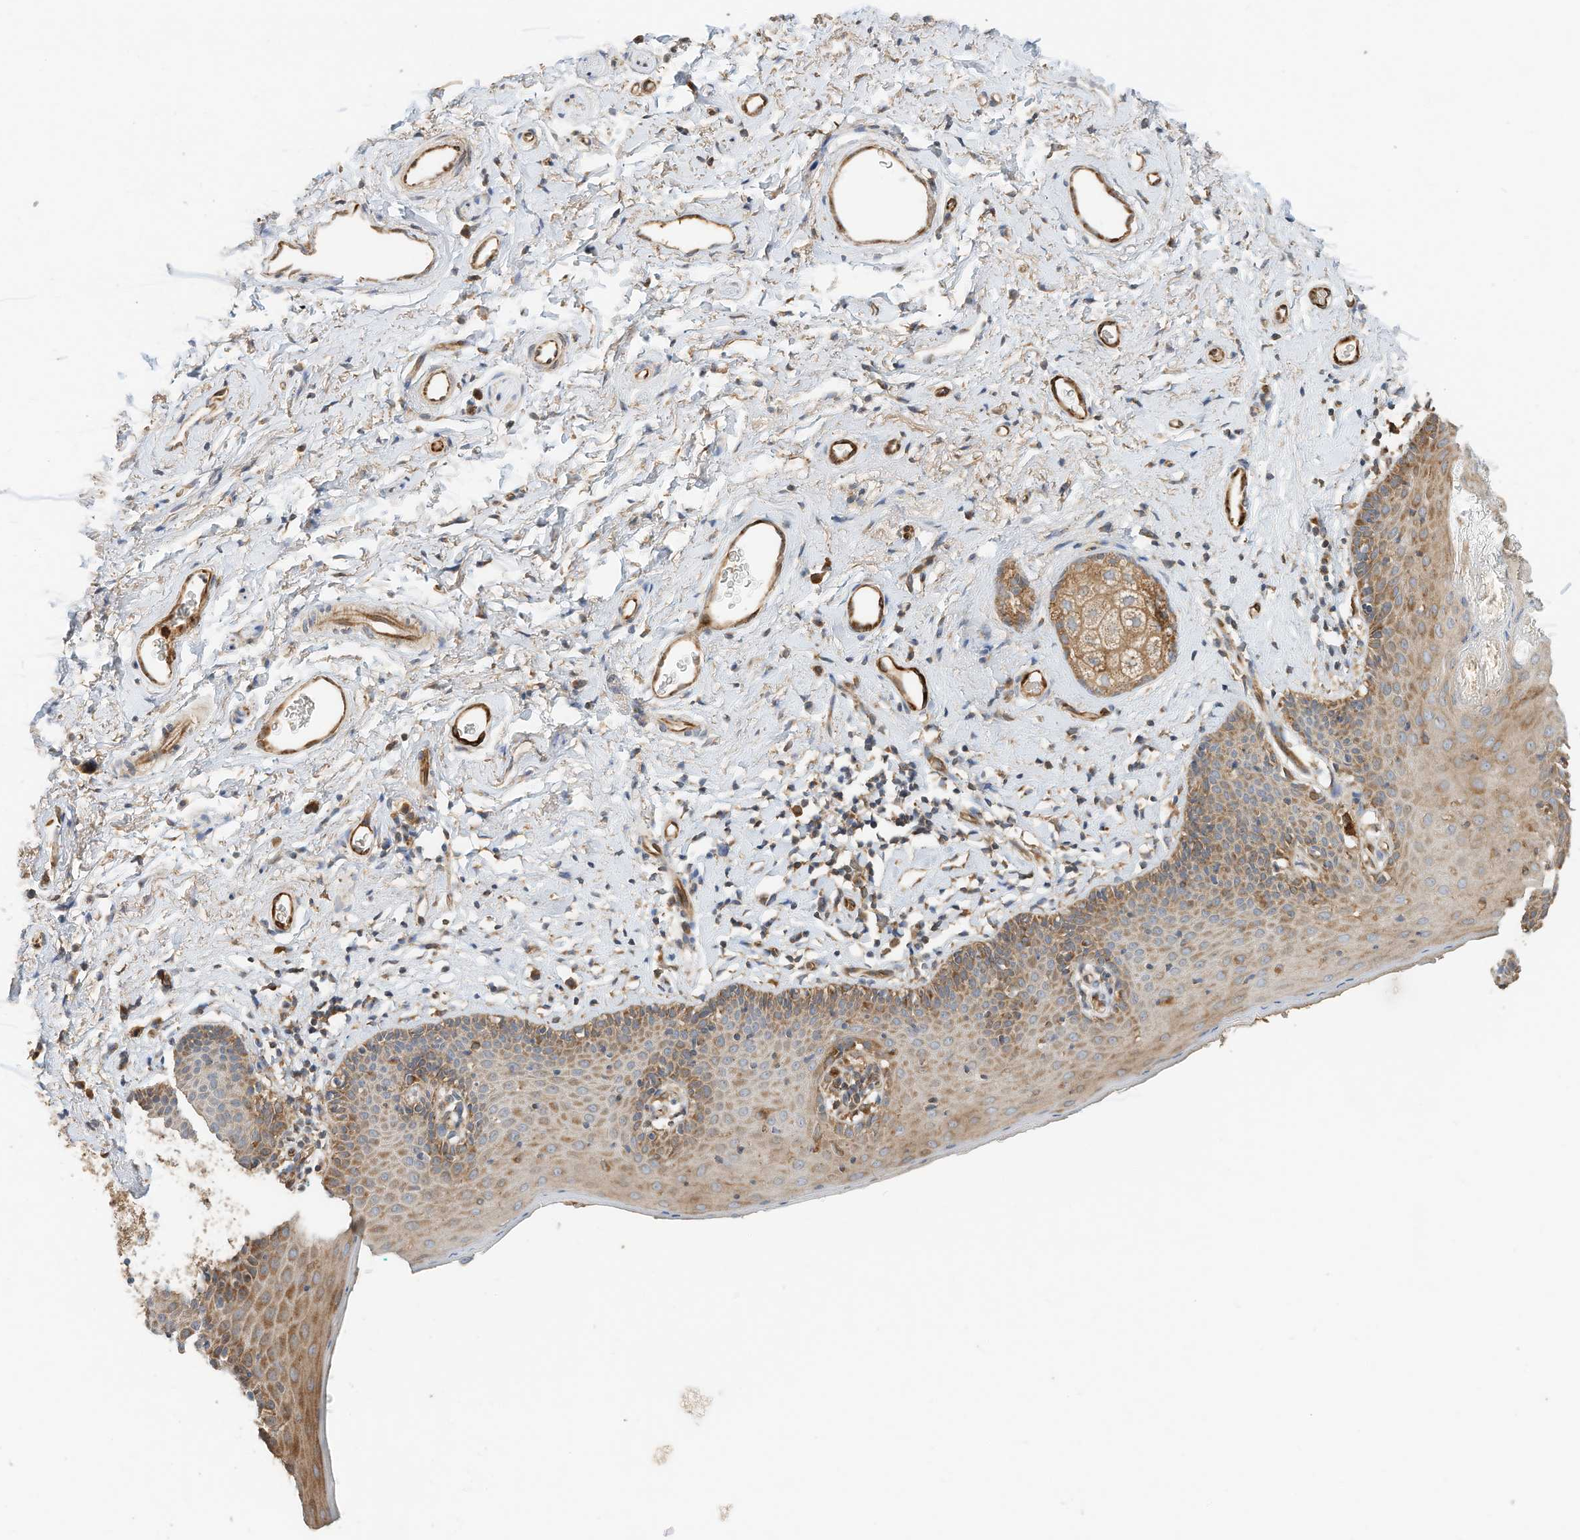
{"staining": {"intensity": "moderate", "quantity": ">75%", "location": "cytoplasmic/membranous"}, "tissue": "skin", "cell_type": "Epidermal cells", "image_type": "normal", "snomed": [{"axis": "morphology", "description": "Normal tissue, NOS"}, {"axis": "topography", "description": "Vulva"}], "caption": "A high-resolution image shows immunohistochemistry (IHC) staining of unremarkable skin, which demonstrates moderate cytoplasmic/membranous staining in approximately >75% of epidermal cells. (DAB (3,3'-diaminobenzidine) IHC, brown staining for protein, blue staining for nuclei).", "gene": "CPAMD8", "patient": {"sex": "female", "age": 66}}